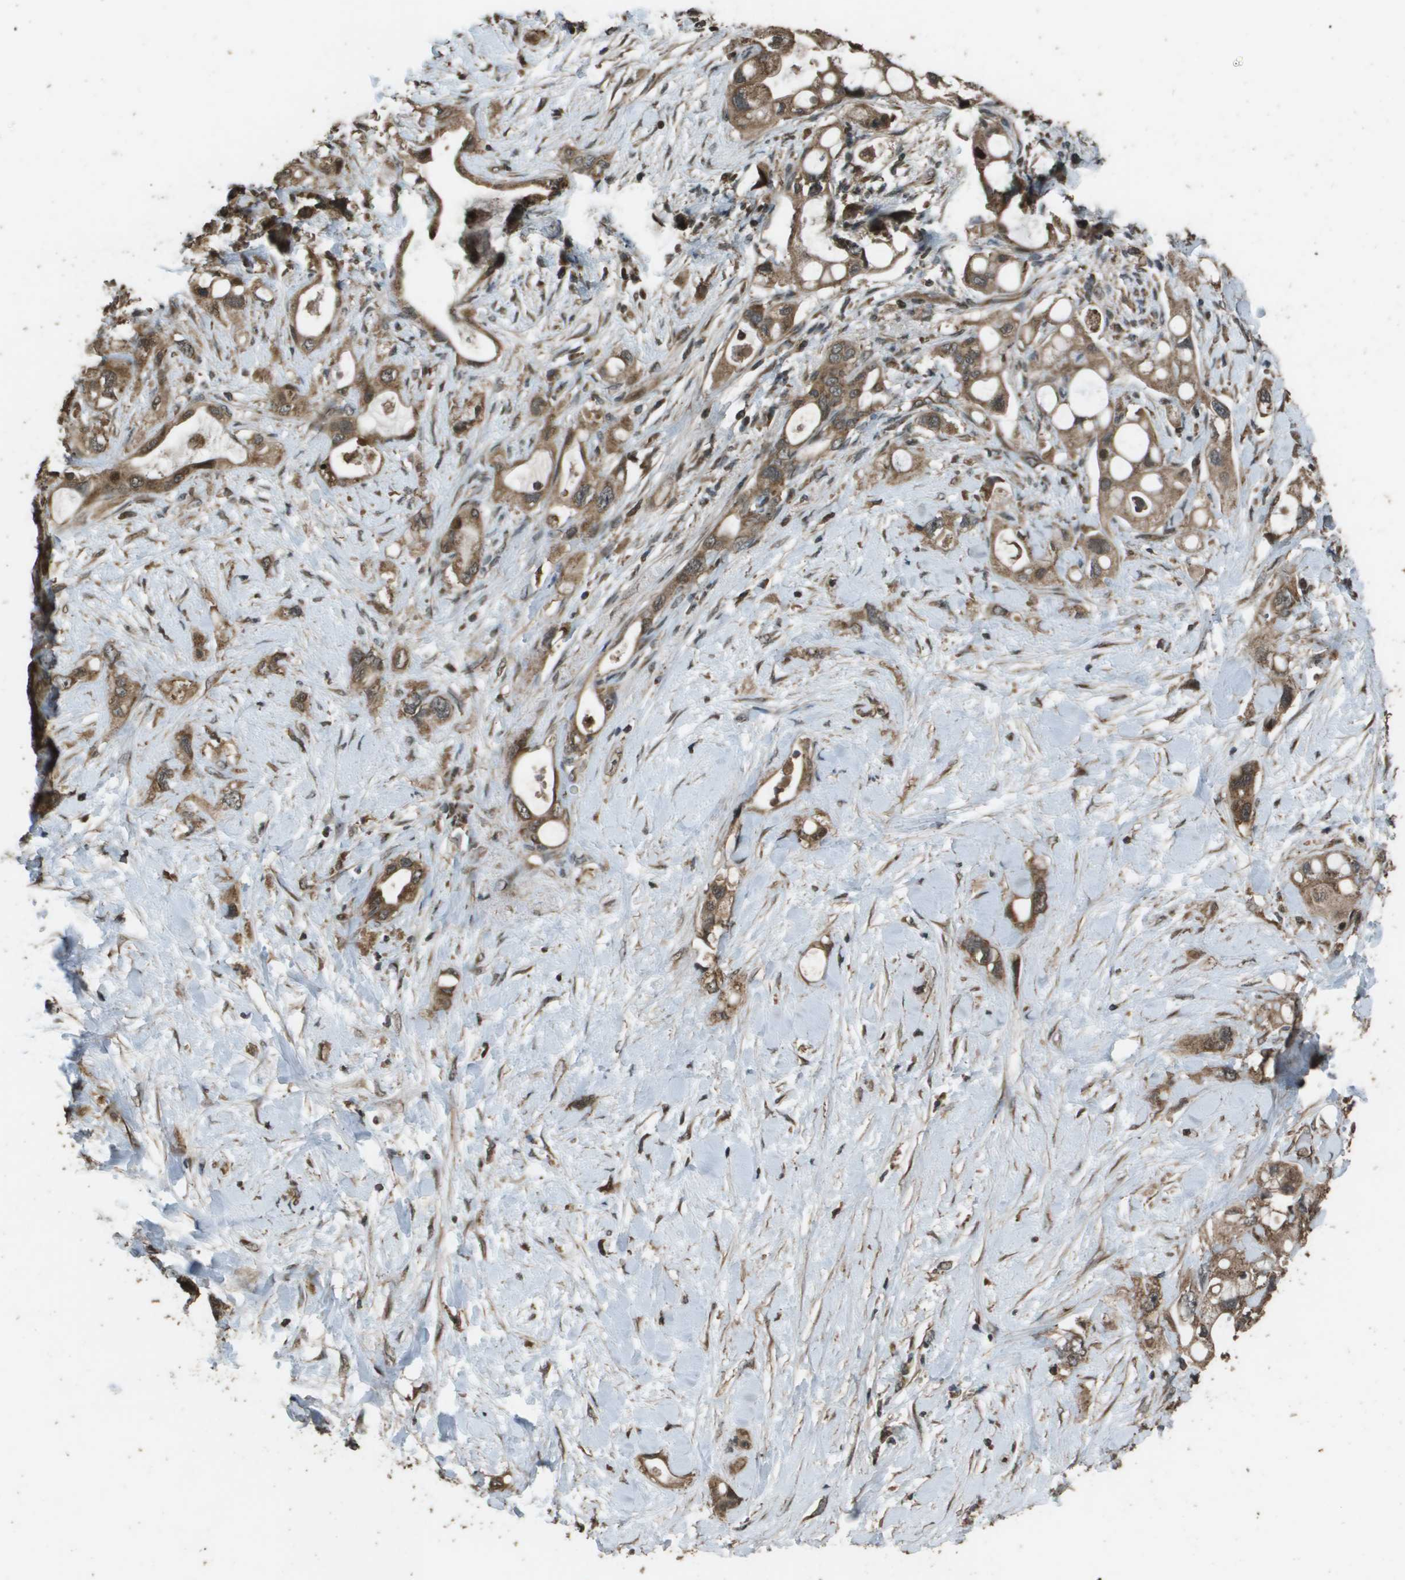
{"staining": {"intensity": "moderate", "quantity": ">75%", "location": "cytoplasmic/membranous"}, "tissue": "pancreatic cancer", "cell_type": "Tumor cells", "image_type": "cancer", "snomed": [{"axis": "morphology", "description": "Adenocarcinoma, NOS"}, {"axis": "topography", "description": "Pancreas"}], "caption": "Human pancreatic cancer (adenocarcinoma) stained for a protein (brown) shows moderate cytoplasmic/membranous positive staining in approximately >75% of tumor cells.", "gene": "FIG4", "patient": {"sex": "female", "age": 56}}